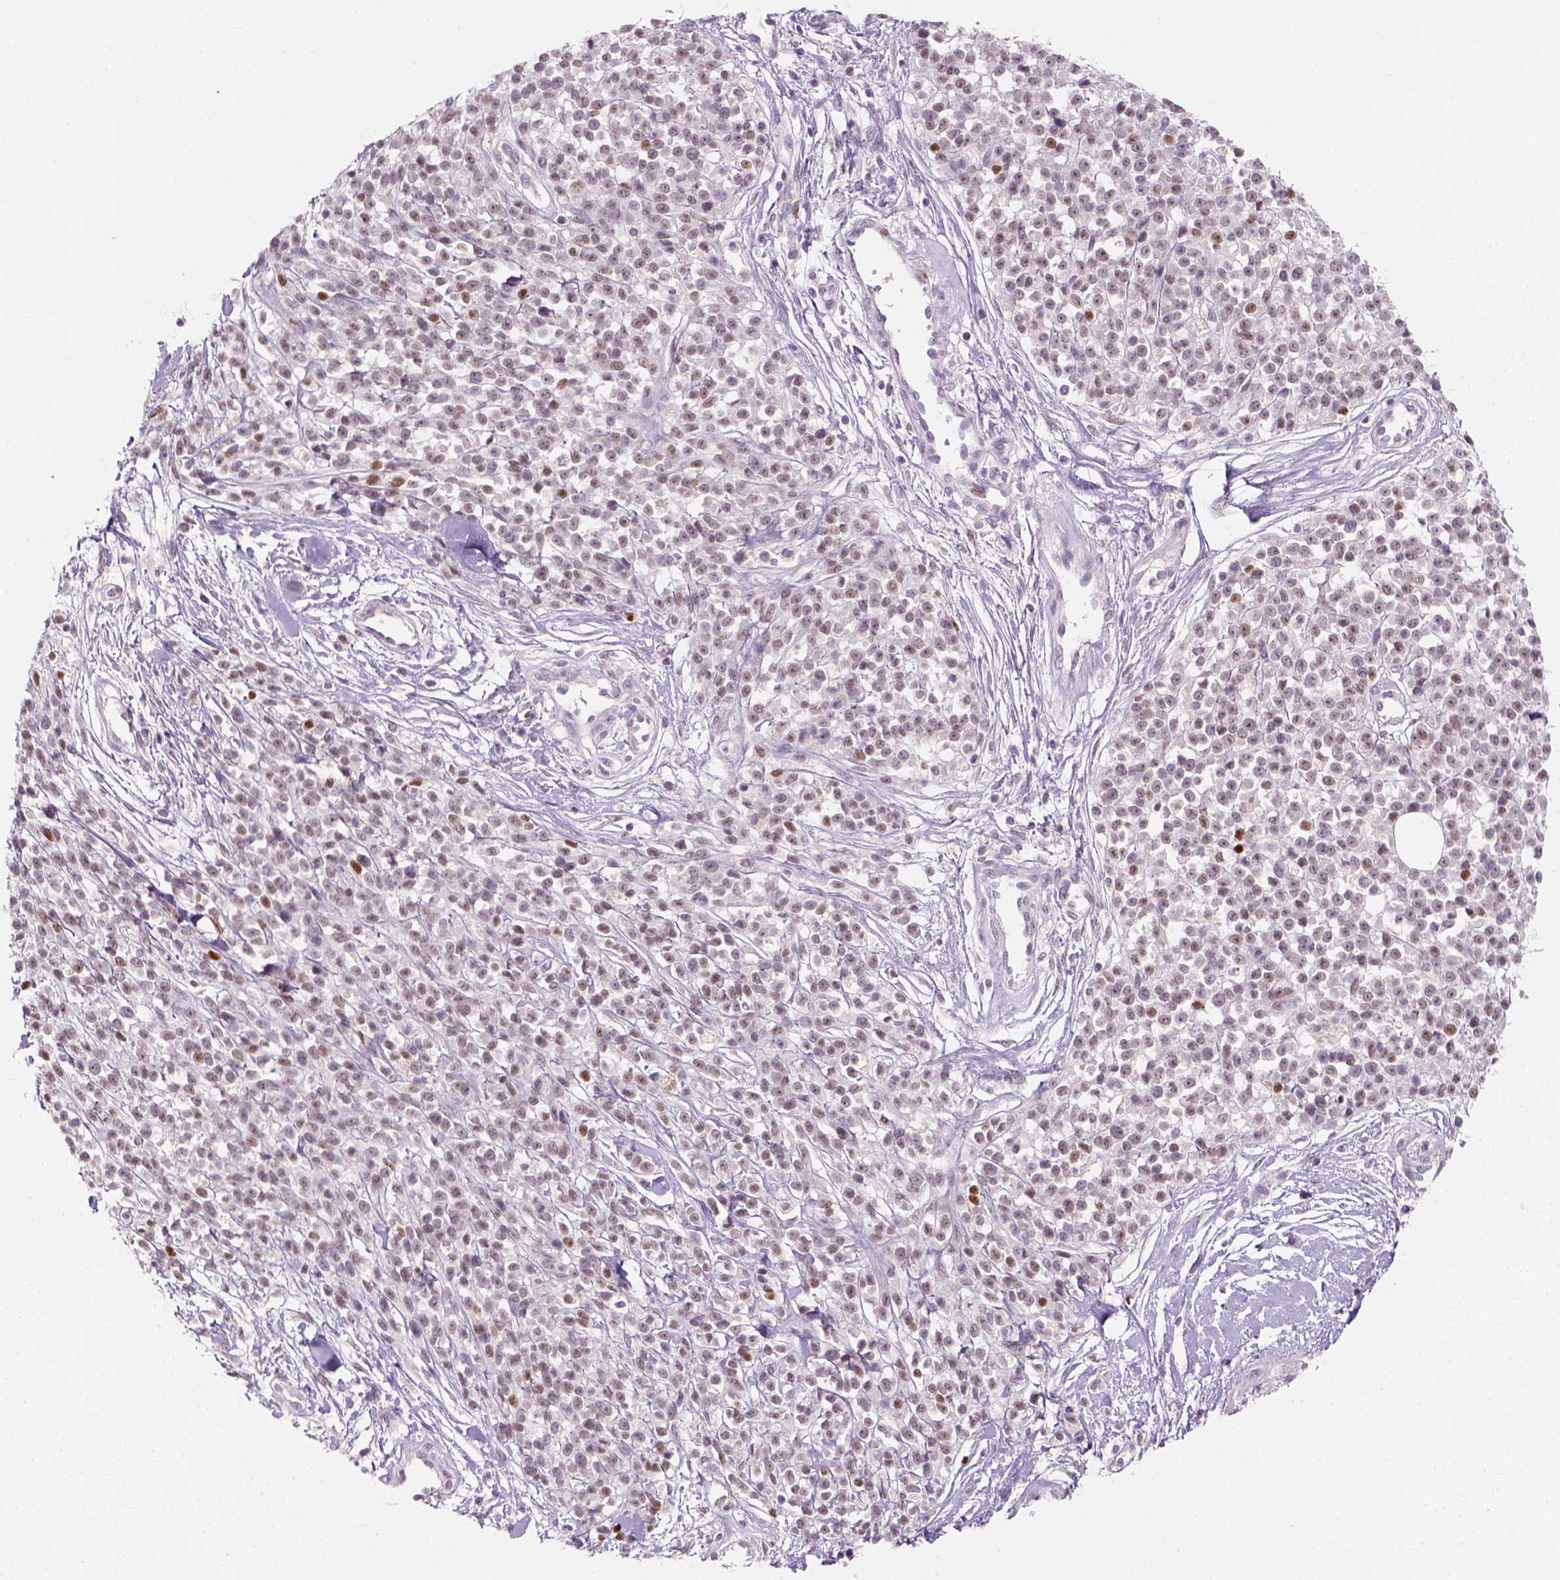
{"staining": {"intensity": "moderate", "quantity": "25%-75%", "location": "nuclear"}, "tissue": "melanoma", "cell_type": "Tumor cells", "image_type": "cancer", "snomed": [{"axis": "morphology", "description": "Malignant melanoma, NOS"}, {"axis": "topography", "description": "Skin"}, {"axis": "topography", "description": "Skin of trunk"}], "caption": "Moderate nuclear protein staining is appreciated in about 25%-75% of tumor cells in melanoma.", "gene": "TP53", "patient": {"sex": "male", "age": 74}}